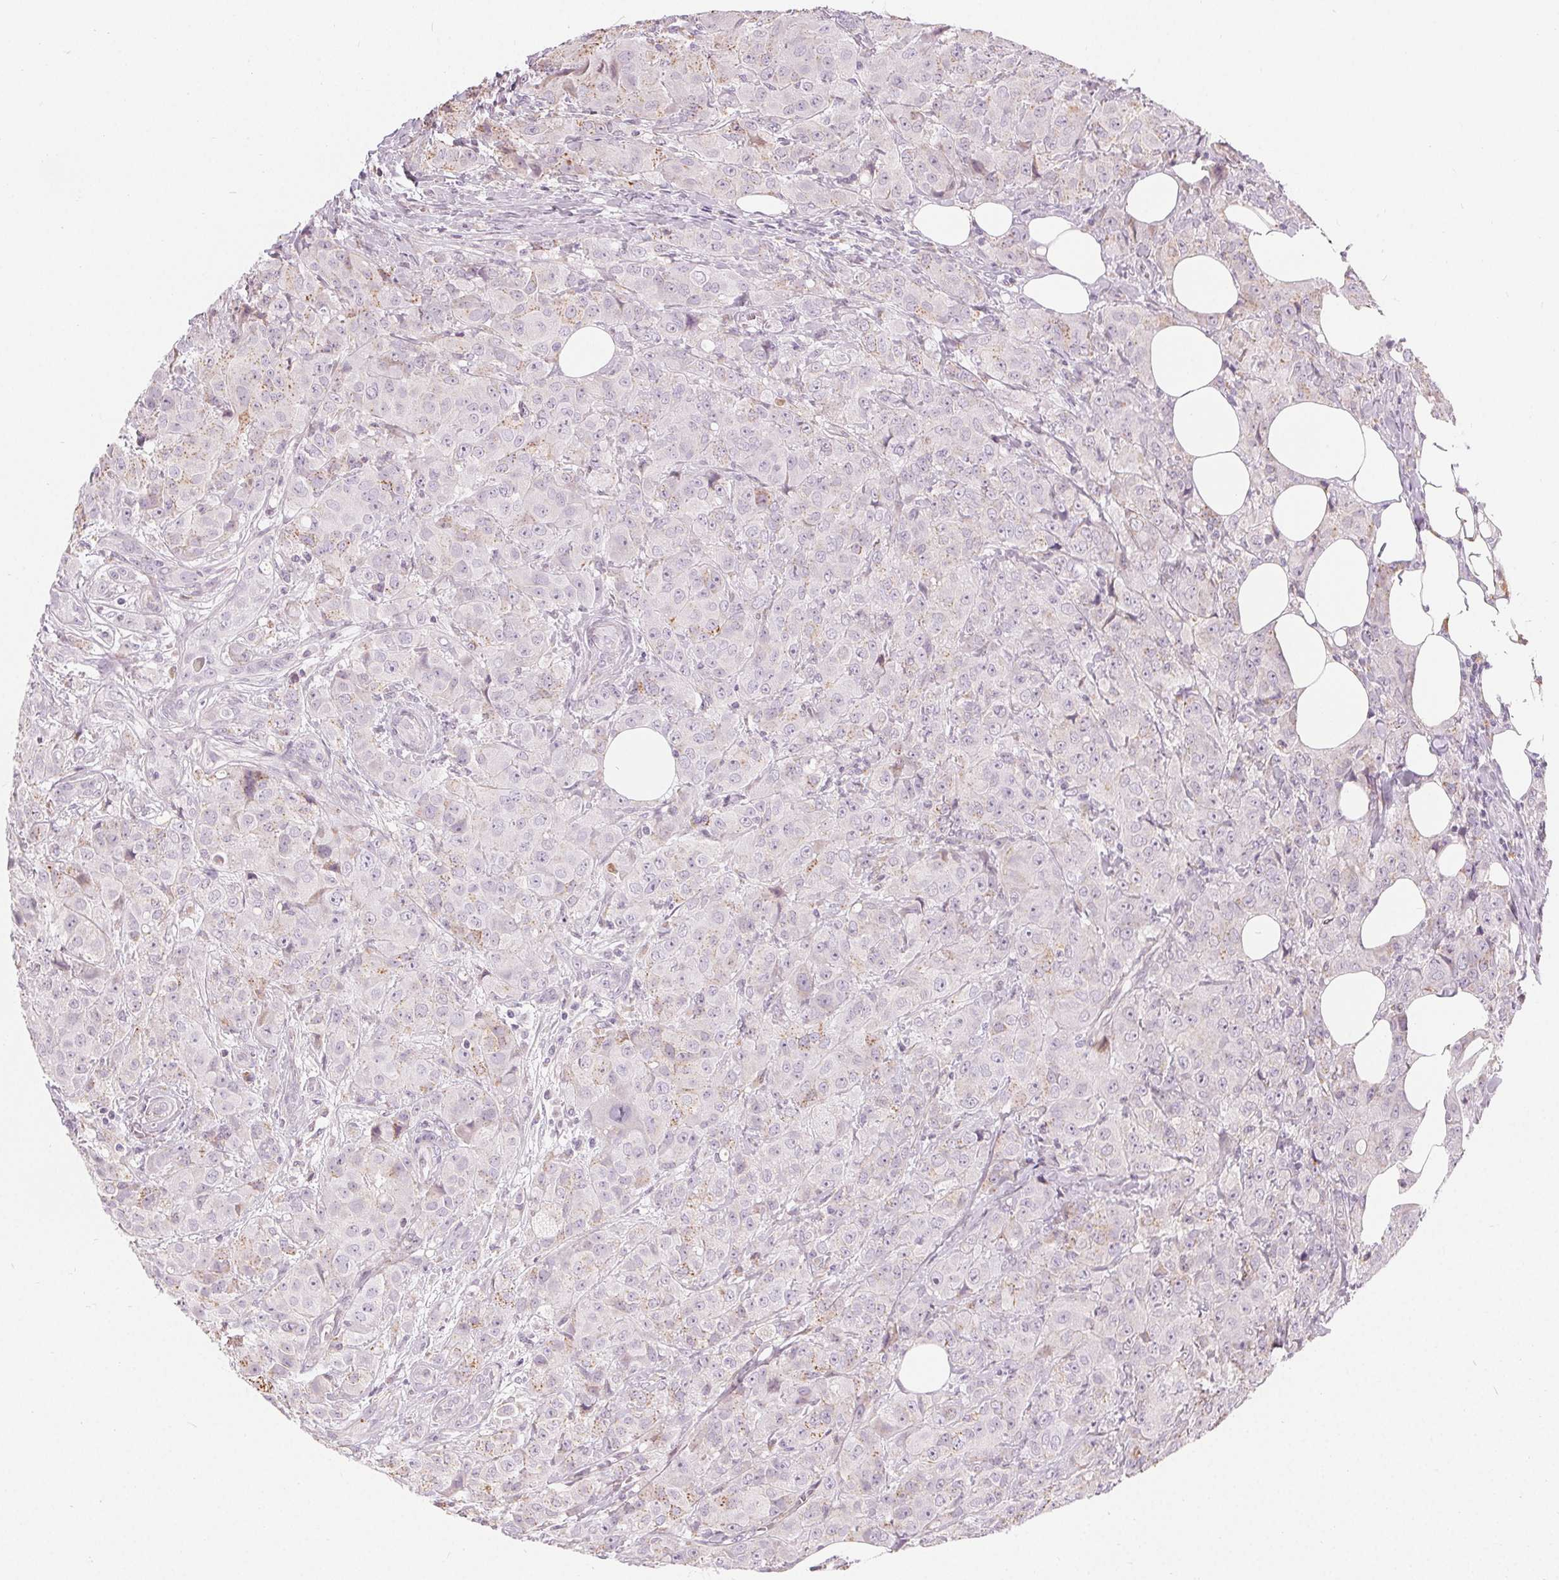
{"staining": {"intensity": "weak", "quantity": "<25%", "location": "cytoplasmic/membranous"}, "tissue": "breast cancer", "cell_type": "Tumor cells", "image_type": "cancer", "snomed": [{"axis": "morphology", "description": "Normal tissue, NOS"}, {"axis": "morphology", "description": "Duct carcinoma"}, {"axis": "topography", "description": "Breast"}], "caption": "Photomicrograph shows no significant protein expression in tumor cells of intraductal carcinoma (breast).", "gene": "HOPX", "patient": {"sex": "female", "age": 43}}